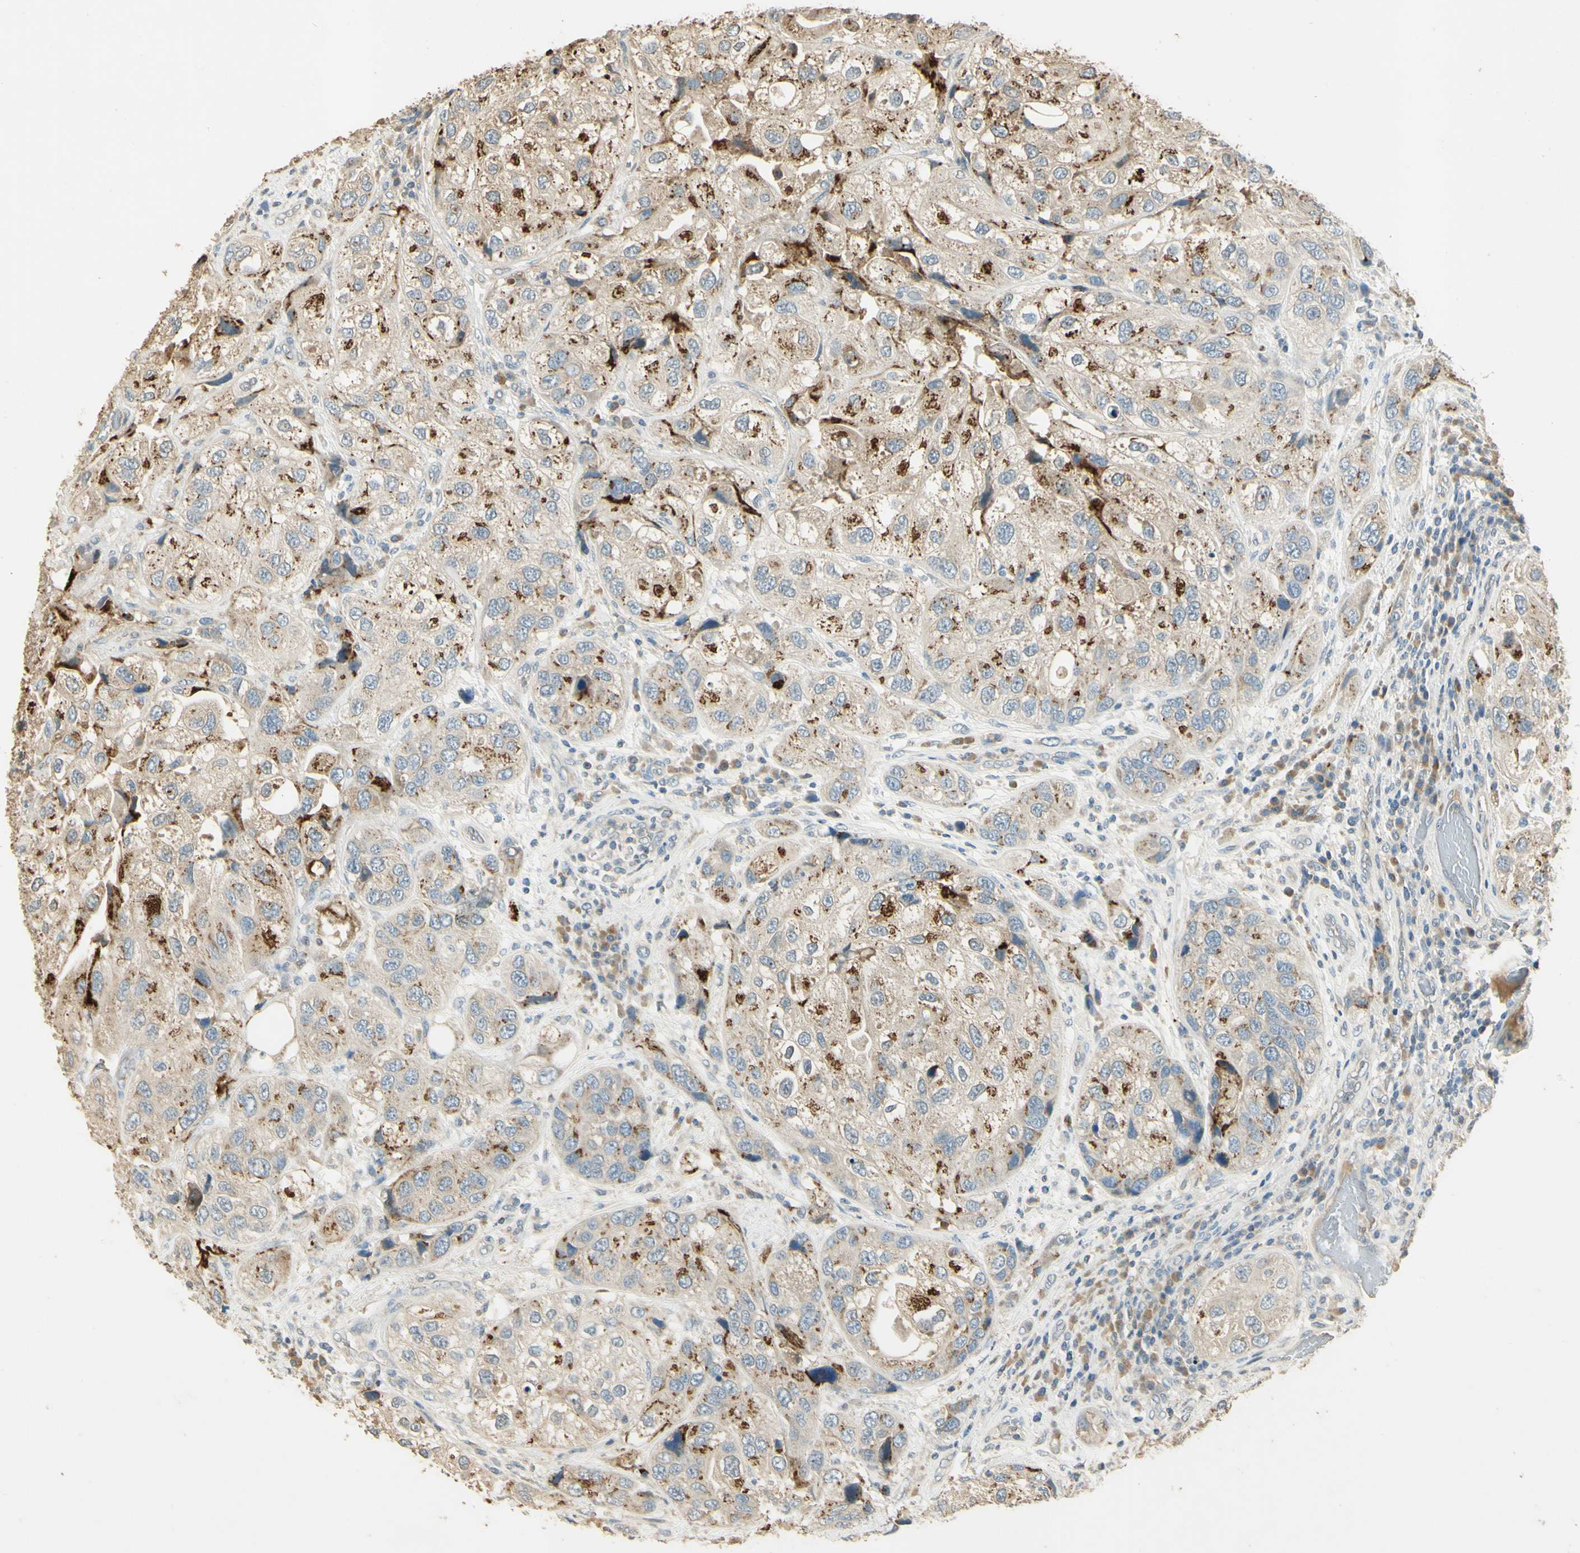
{"staining": {"intensity": "weak", "quantity": "25%-75%", "location": "cytoplasmic/membranous"}, "tissue": "urothelial cancer", "cell_type": "Tumor cells", "image_type": "cancer", "snomed": [{"axis": "morphology", "description": "Urothelial carcinoma, High grade"}, {"axis": "topography", "description": "Urinary bladder"}], "caption": "The immunohistochemical stain labels weak cytoplasmic/membranous expression in tumor cells of urothelial carcinoma (high-grade) tissue. (DAB (3,3'-diaminobenzidine) IHC, brown staining for protein, blue staining for nuclei).", "gene": "UXS1", "patient": {"sex": "female", "age": 64}}